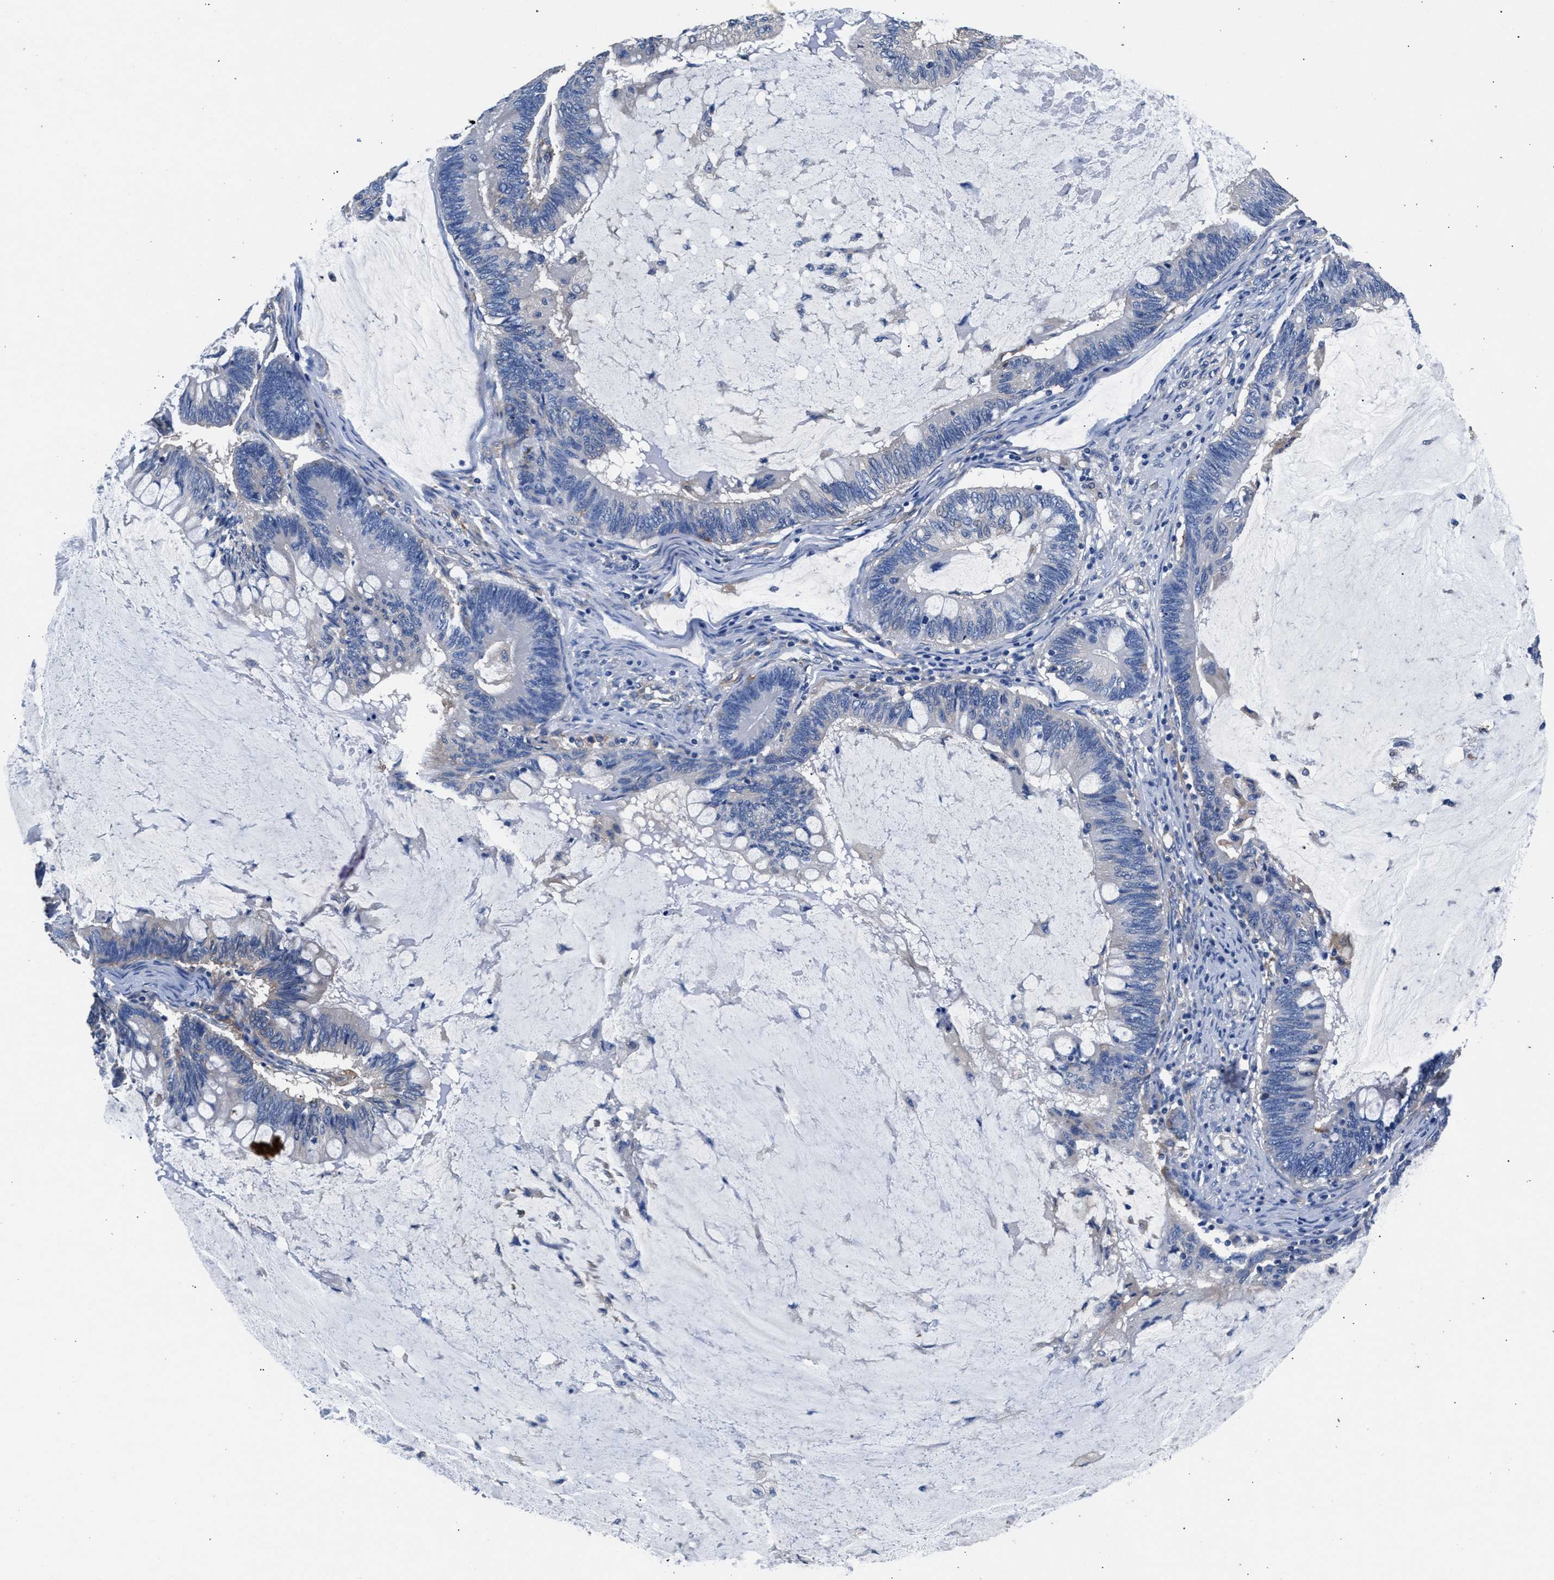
{"staining": {"intensity": "negative", "quantity": "none", "location": "none"}, "tissue": "ovarian cancer", "cell_type": "Tumor cells", "image_type": "cancer", "snomed": [{"axis": "morphology", "description": "Cystadenocarcinoma, mucinous, NOS"}, {"axis": "topography", "description": "Ovary"}], "caption": "A micrograph of ovarian mucinous cystadenocarcinoma stained for a protein shows no brown staining in tumor cells.", "gene": "SH3GL1", "patient": {"sex": "female", "age": 61}}